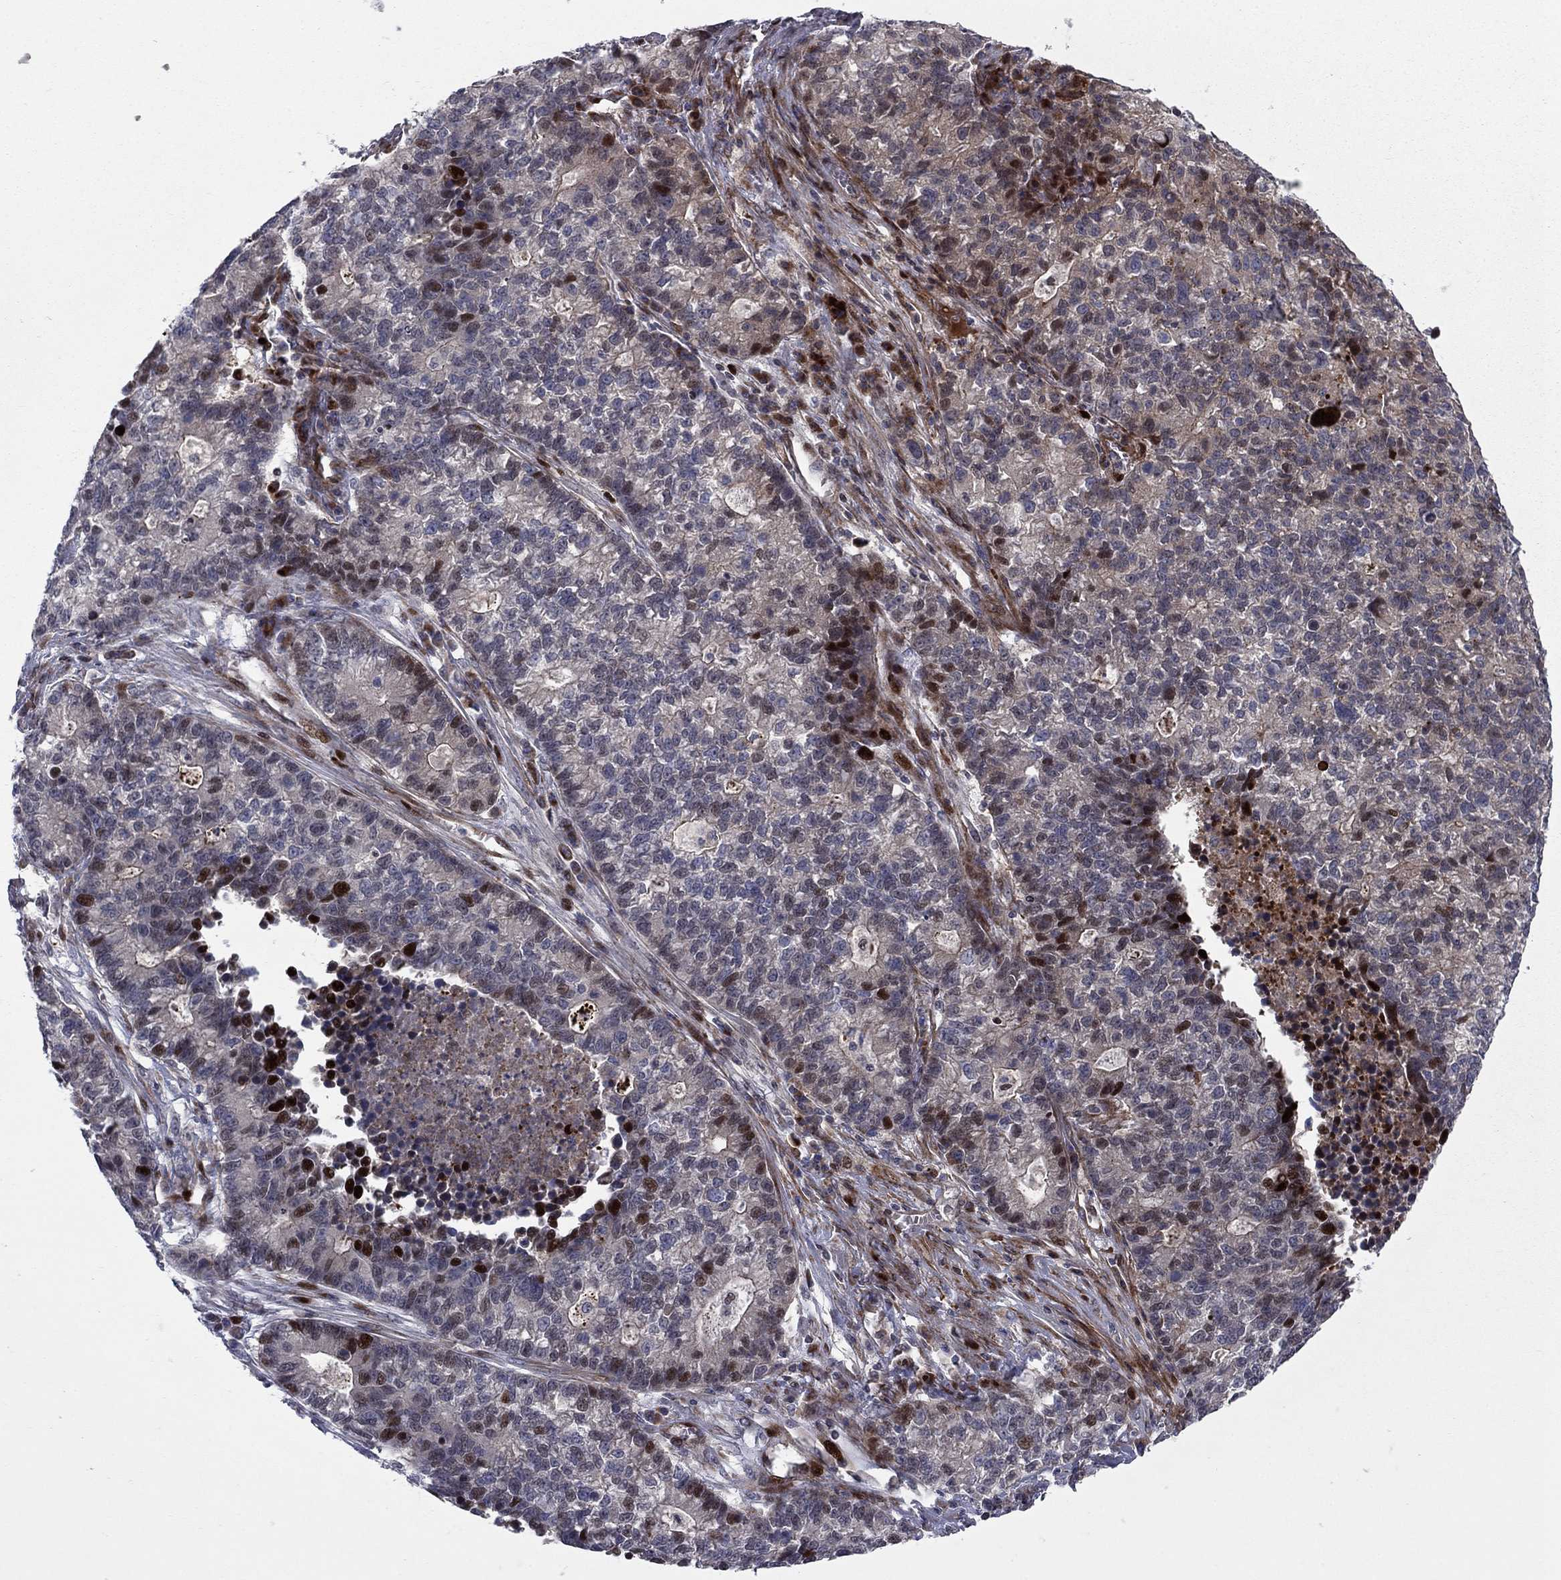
{"staining": {"intensity": "moderate", "quantity": "<25%", "location": "nuclear"}, "tissue": "lung cancer", "cell_type": "Tumor cells", "image_type": "cancer", "snomed": [{"axis": "morphology", "description": "Adenocarcinoma, NOS"}, {"axis": "topography", "description": "Lung"}], "caption": "About <25% of tumor cells in lung cancer (adenocarcinoma) show moderate nuclear protein staining as visualized by brown immunohistochemical staining.", "gene": "MIOS", "patient": {"sex": "male", "age": 57}}